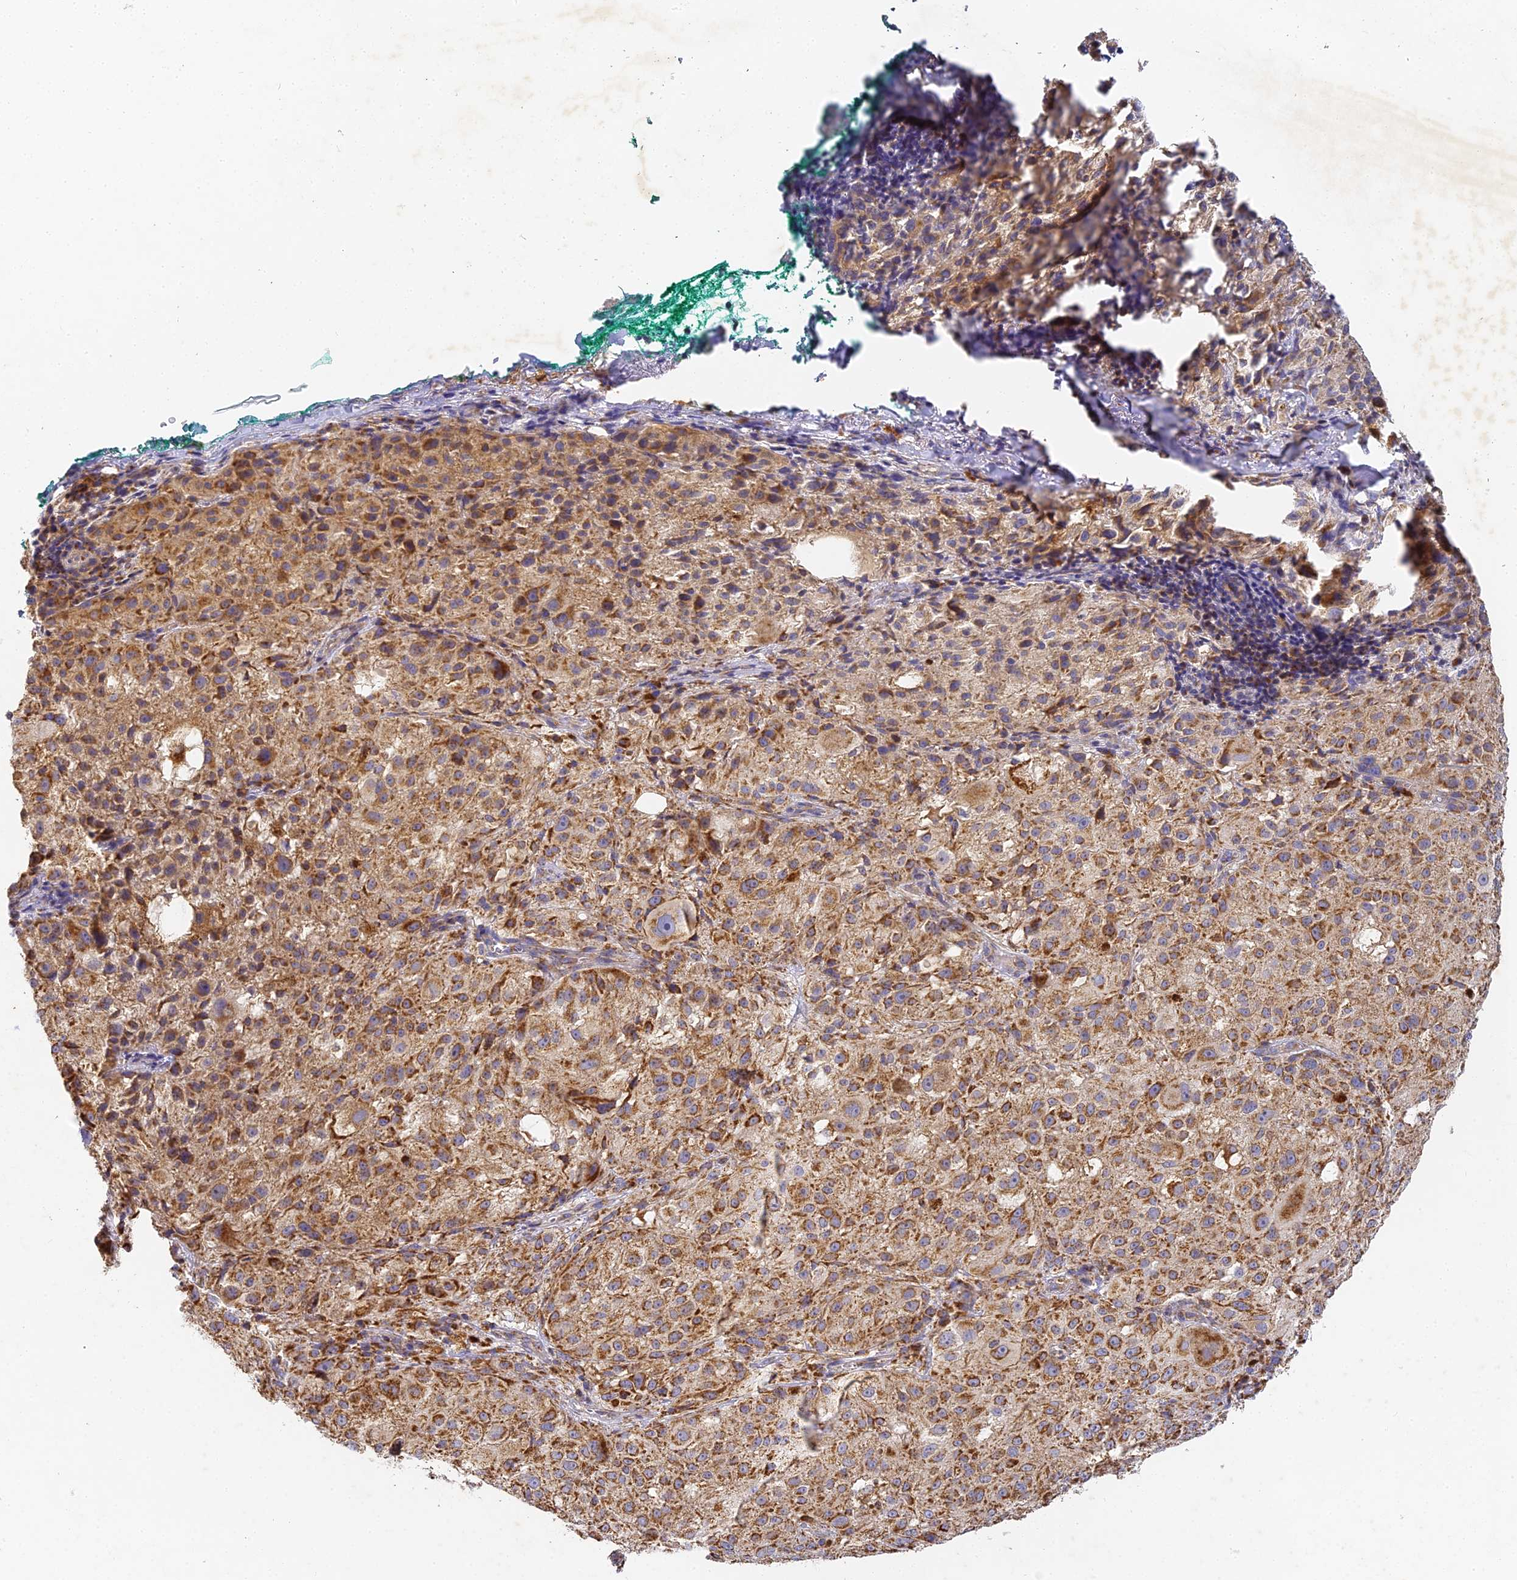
{"staining": {"intensity": "moderate", "quantity": ">75%", "location": "cytoplasmic/membranous"}, "tissue": "melanoma", "cell_type": "Tumor cells", "image_type": "cancer", "snomed": [{"axis": "morphology", "description": "Necrosis, NOS"}, {"axis": "morphology", "description": "Malignant melanoma, NOS"}, {"axis": "topography", "description": "Skin"}], "caption": "A brown stain labels moderate cytoplasmic/membranous expression of a protein in malignant melanoma tumor cells.", "gene": "DONSON", "patient": {"sex": "female", "age": 87}}